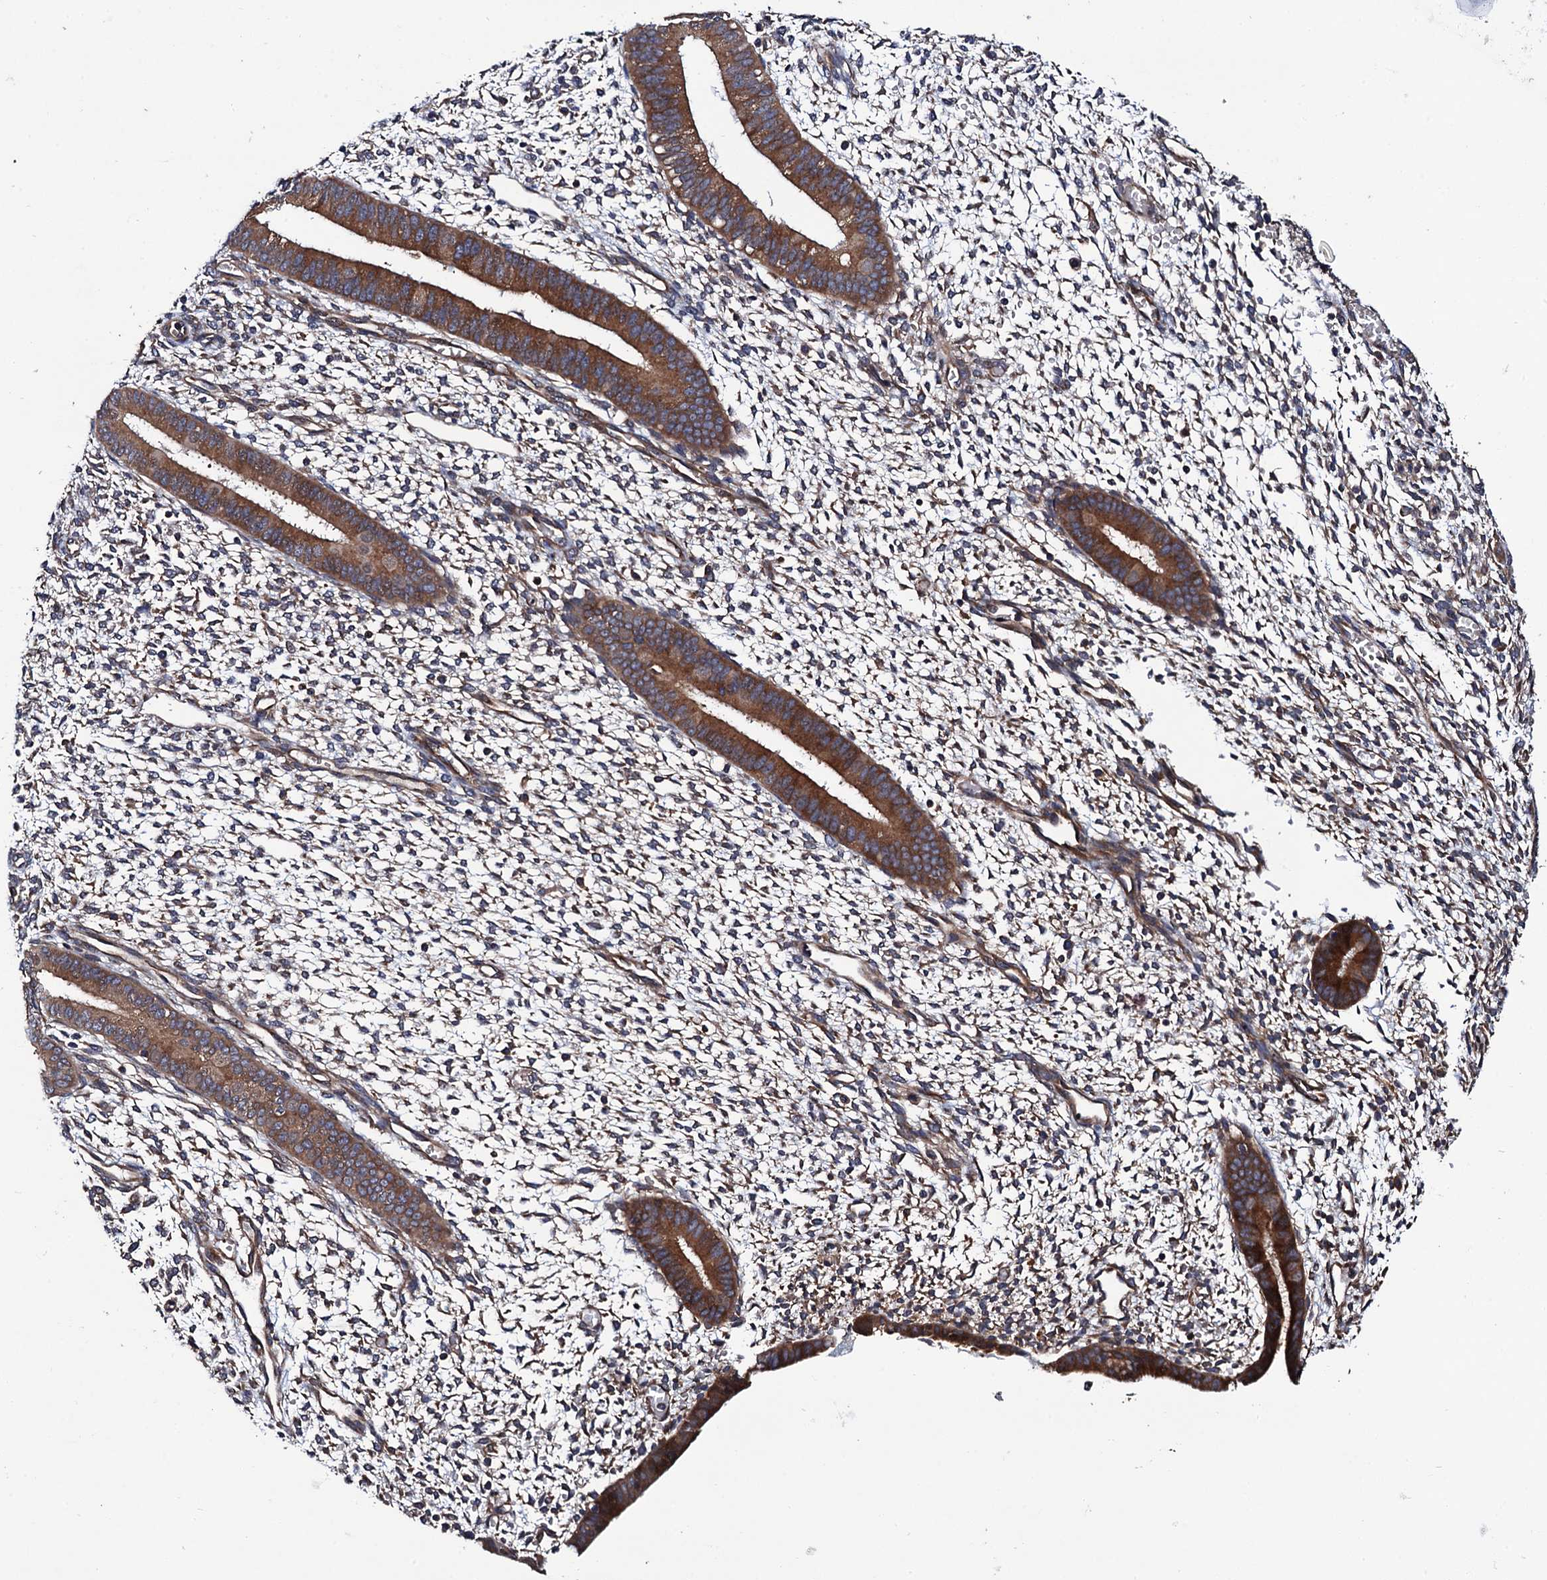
{"staining": {"intensity": "weak", "quantity": "25%-75%", "location": "cytoplasmic/membranous"}, "tissue": "endometrium", "cell_type": "Cells in endometrial stroma", "image_type": "normal", "snomed": [{"axis": "morphology", "description": "Normal tissue, NOS"}, {"axis": "topography", "description": "Endometrium"}], "caption": "Weak cytoplasmic/membranous staining is seen in approximately 25%-75% of cells in endometrial stroma in unremarkable endometrium. (Brightfield microscopy of DAB IHC at high magnification).", "gene": "VPS35", "patient": {"sex": "female", "age": 46}}